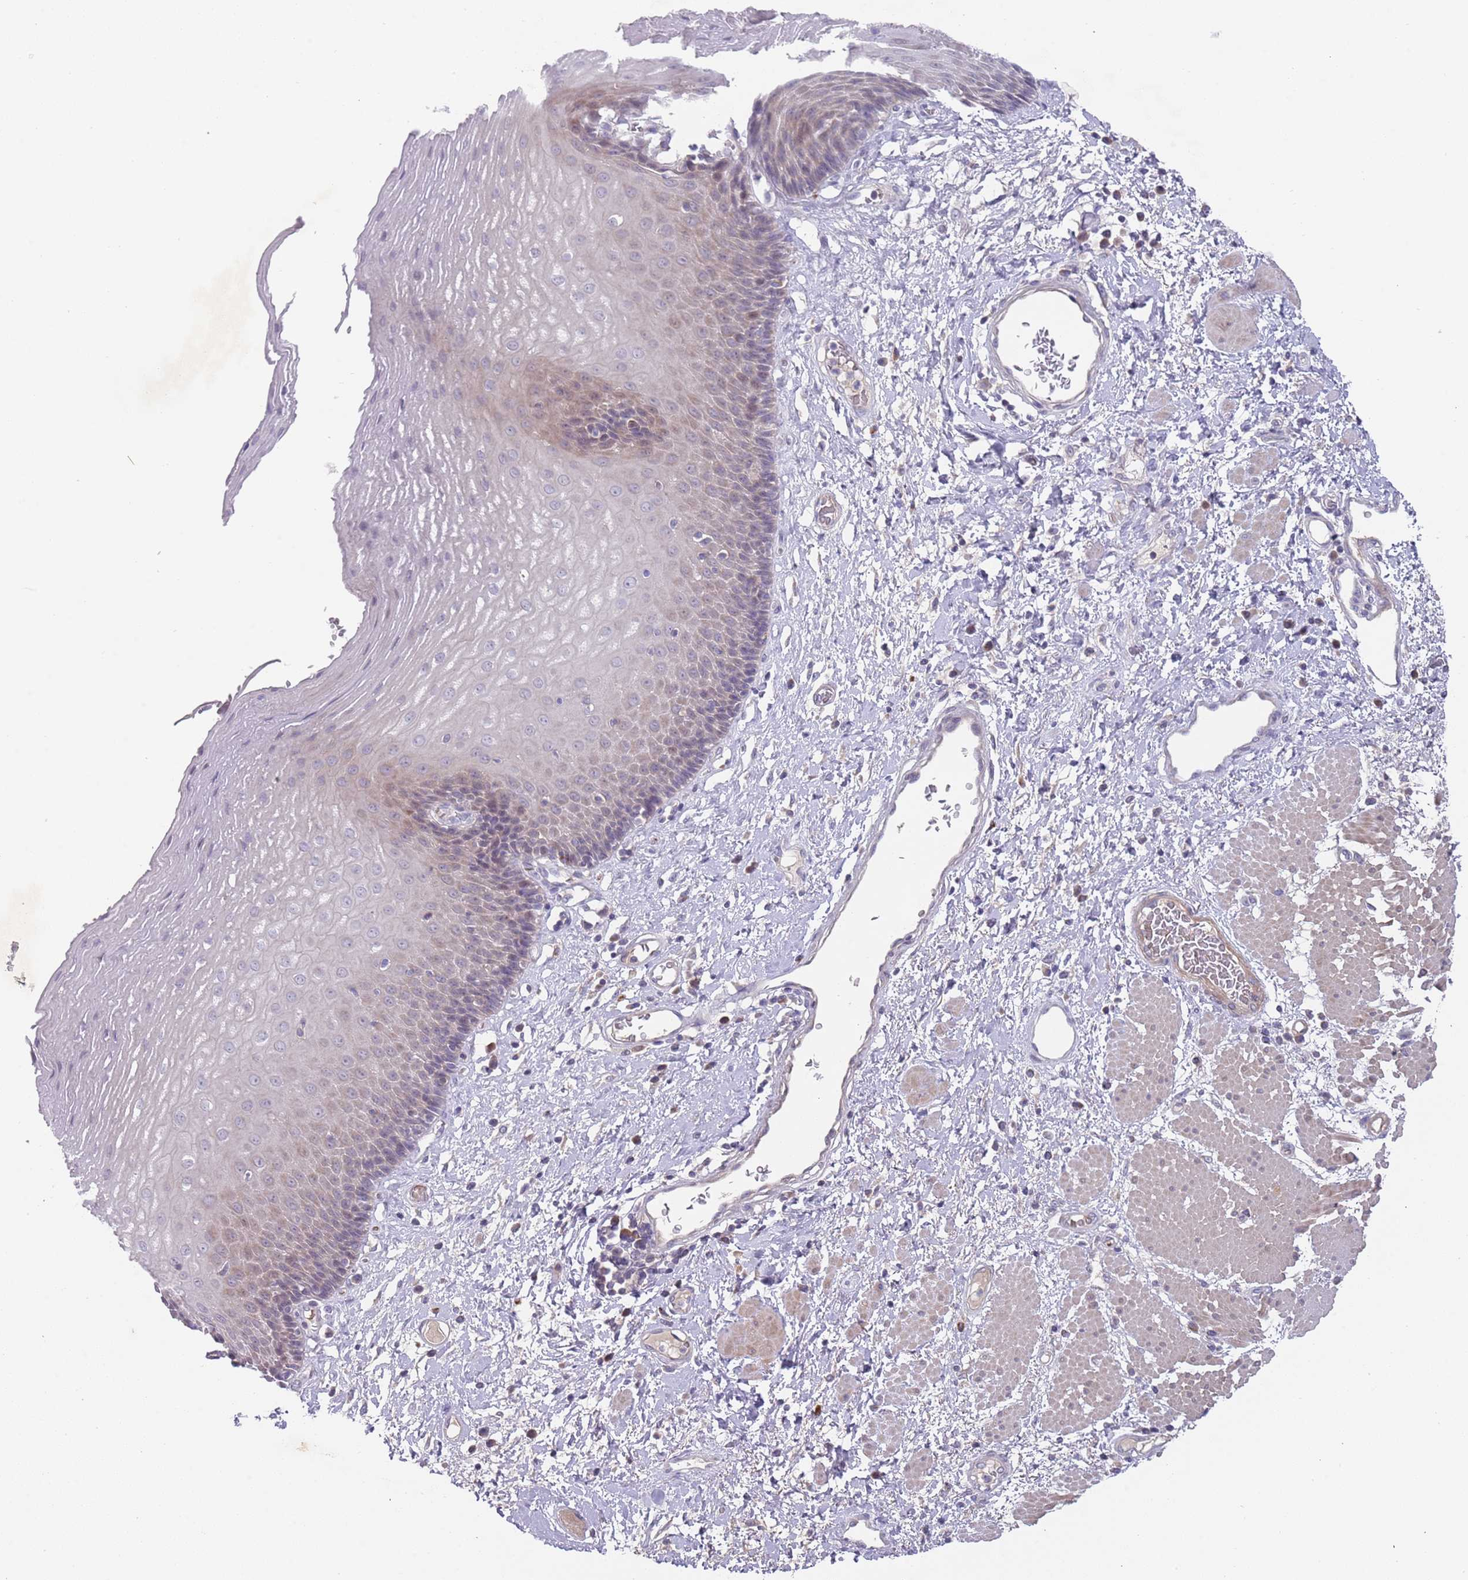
{"staining": {"intensity": "weak", "quantity": "<25%", "location": "cytoplasmic/membranous"}, "tissue": "esophagus", "cell_type": "Squamous epithelial cells", "image_type": "normal", "snomed": [{"axis": "morphology", "description": "Normal tissue, NOS"}, {"axis": "morphology", "description": "Adenocarcinoma, NOS"}, {"axis": "topography", "description": "Esophagus"}], "caption": "An image of human esophagus is negative for staining in squamous epithelial cells. (DAB (3,3'-diaminobenzidine) immunohistochemistry (IHC) visualized using brightfield microscopy, high magnification).", "gene": "PRAC1", "patient": {"sex": "male", "age": 62}}